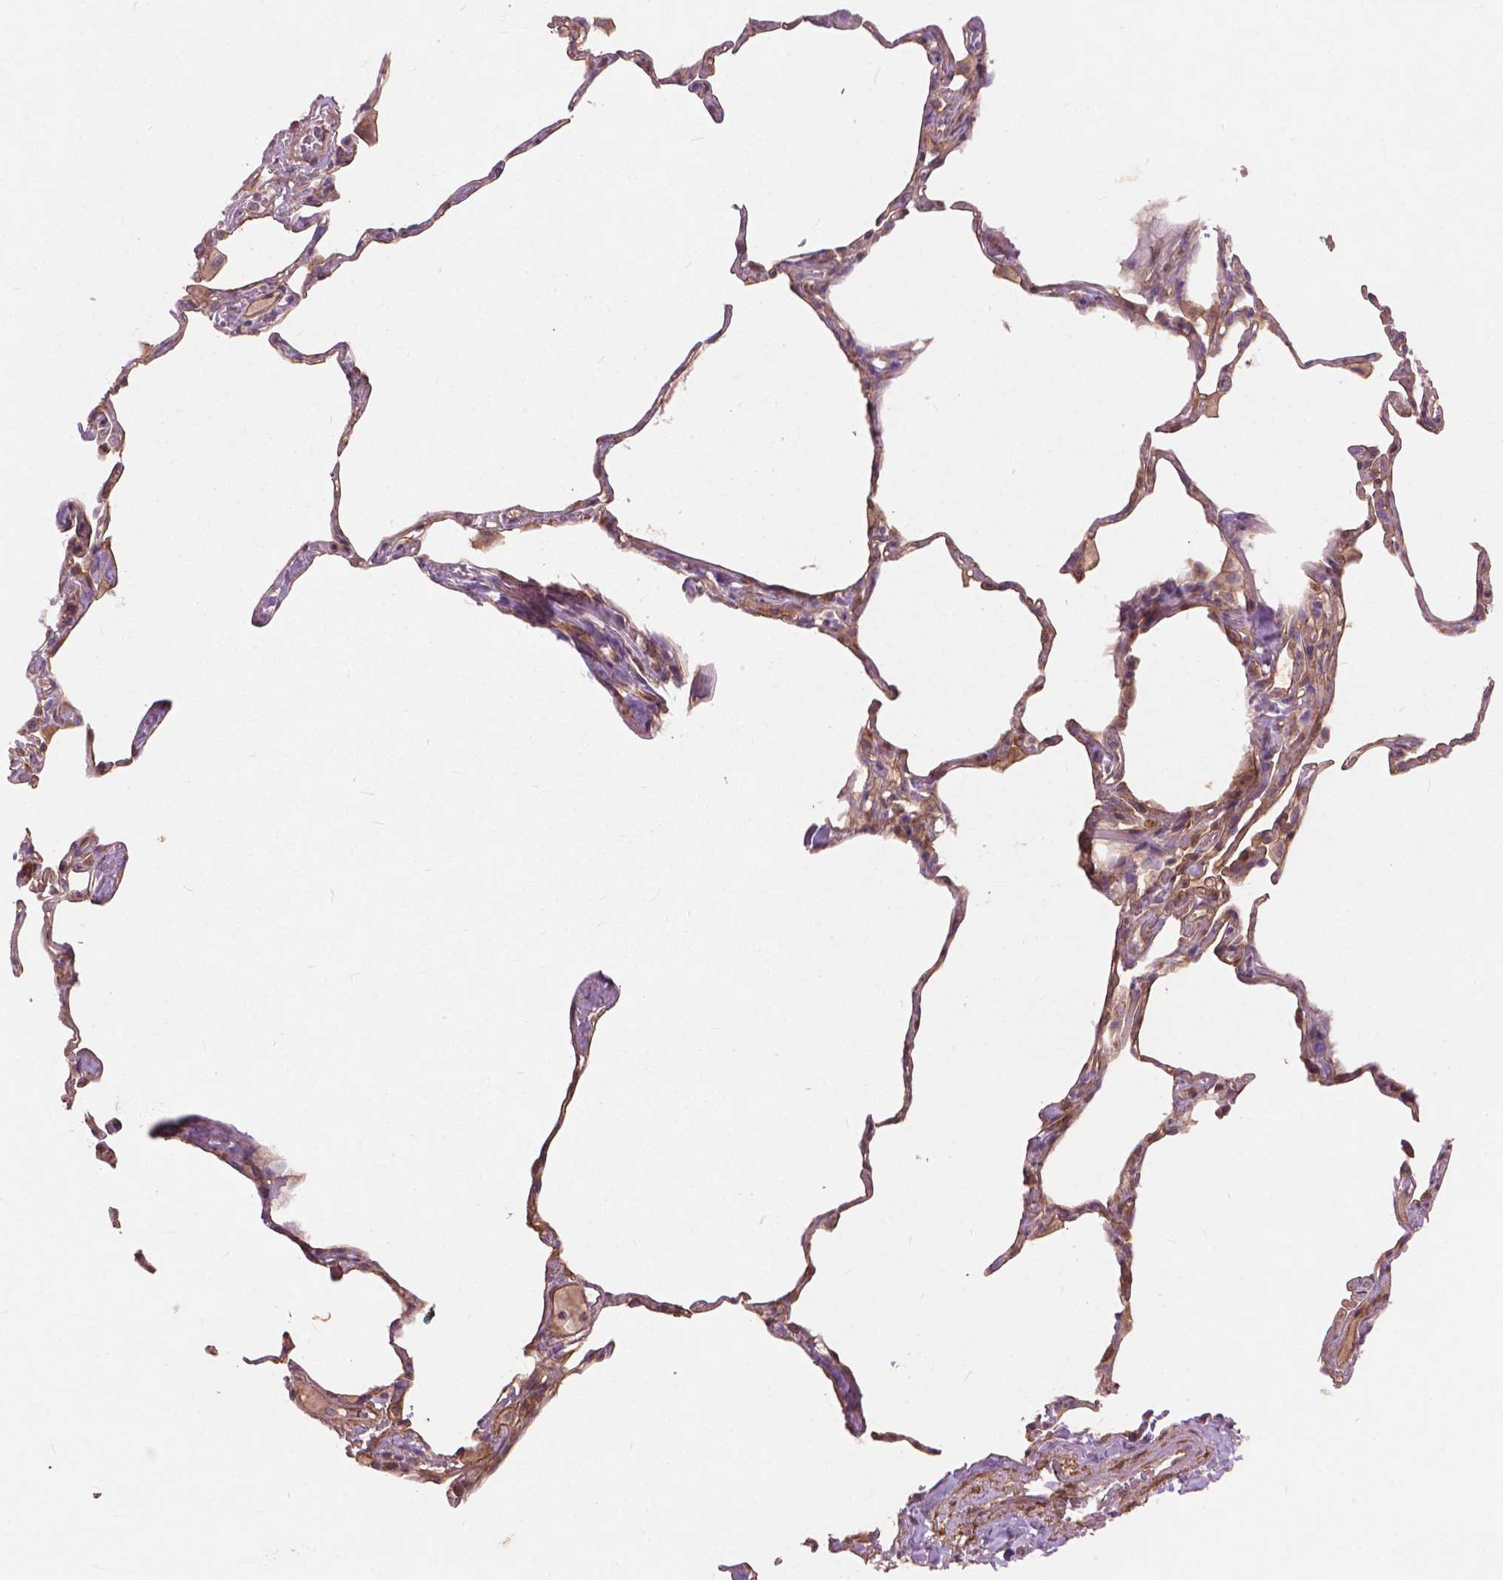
{"staining": {"intensity": "negative", "quantity": "none", "location": "none"}, "tissue": "lung", "cell_type": "Alveolar cells", "image_type": "normal", "snomed": [{"axis": "morphology", "description": "Normal tissue, NOS"}, {"axis": "topography", "description": "Lung"}], "caption": "The image reveals no staining of alveolar cells in benign lung.", "gene": "FNIP1", "patient": {"sex": "male", "age": 65}}